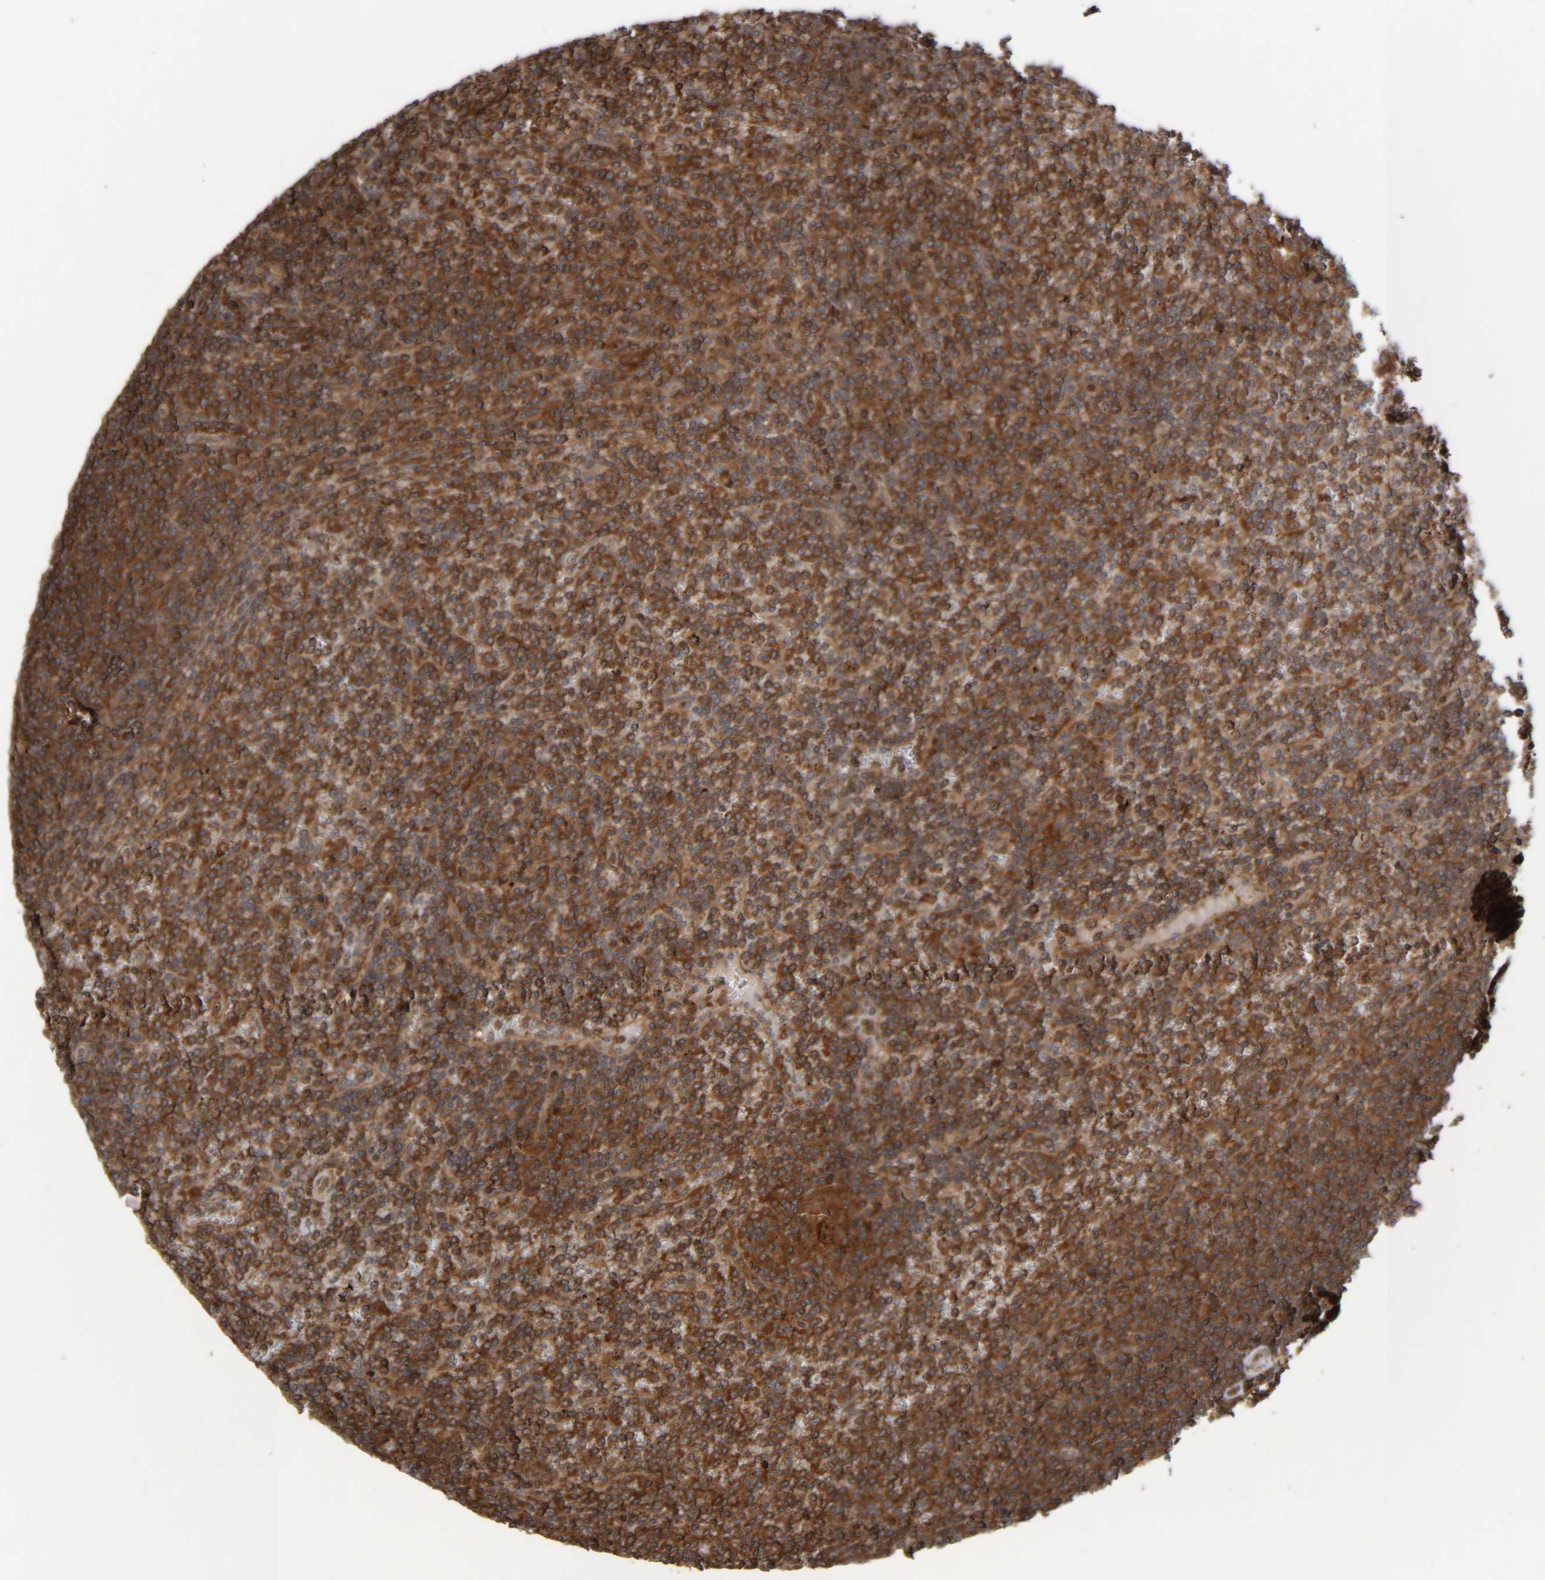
{"staining": {"intensity": "strong", "quantity": ">75%", "location": "cytoplasmic/membranous"}, "tissue": "lymphoma", "cell_type": "Tumor cells", "image_type": "cancer", "snomed": [{"axis": "morphology", "description": "Malignant lymphoma, non-Hodgkin's type, Low grade"}, {"axis": "topography", "description": "Spleen"}], "caption": "A brown stain shows strong cytoplasmic/membranous expression of a protein in human low-grade malignant lymphoma, non-Hodgkin's type tumor cells.", "gene": "CCDC57", "patient": {"sex": "female", "age": 19}}